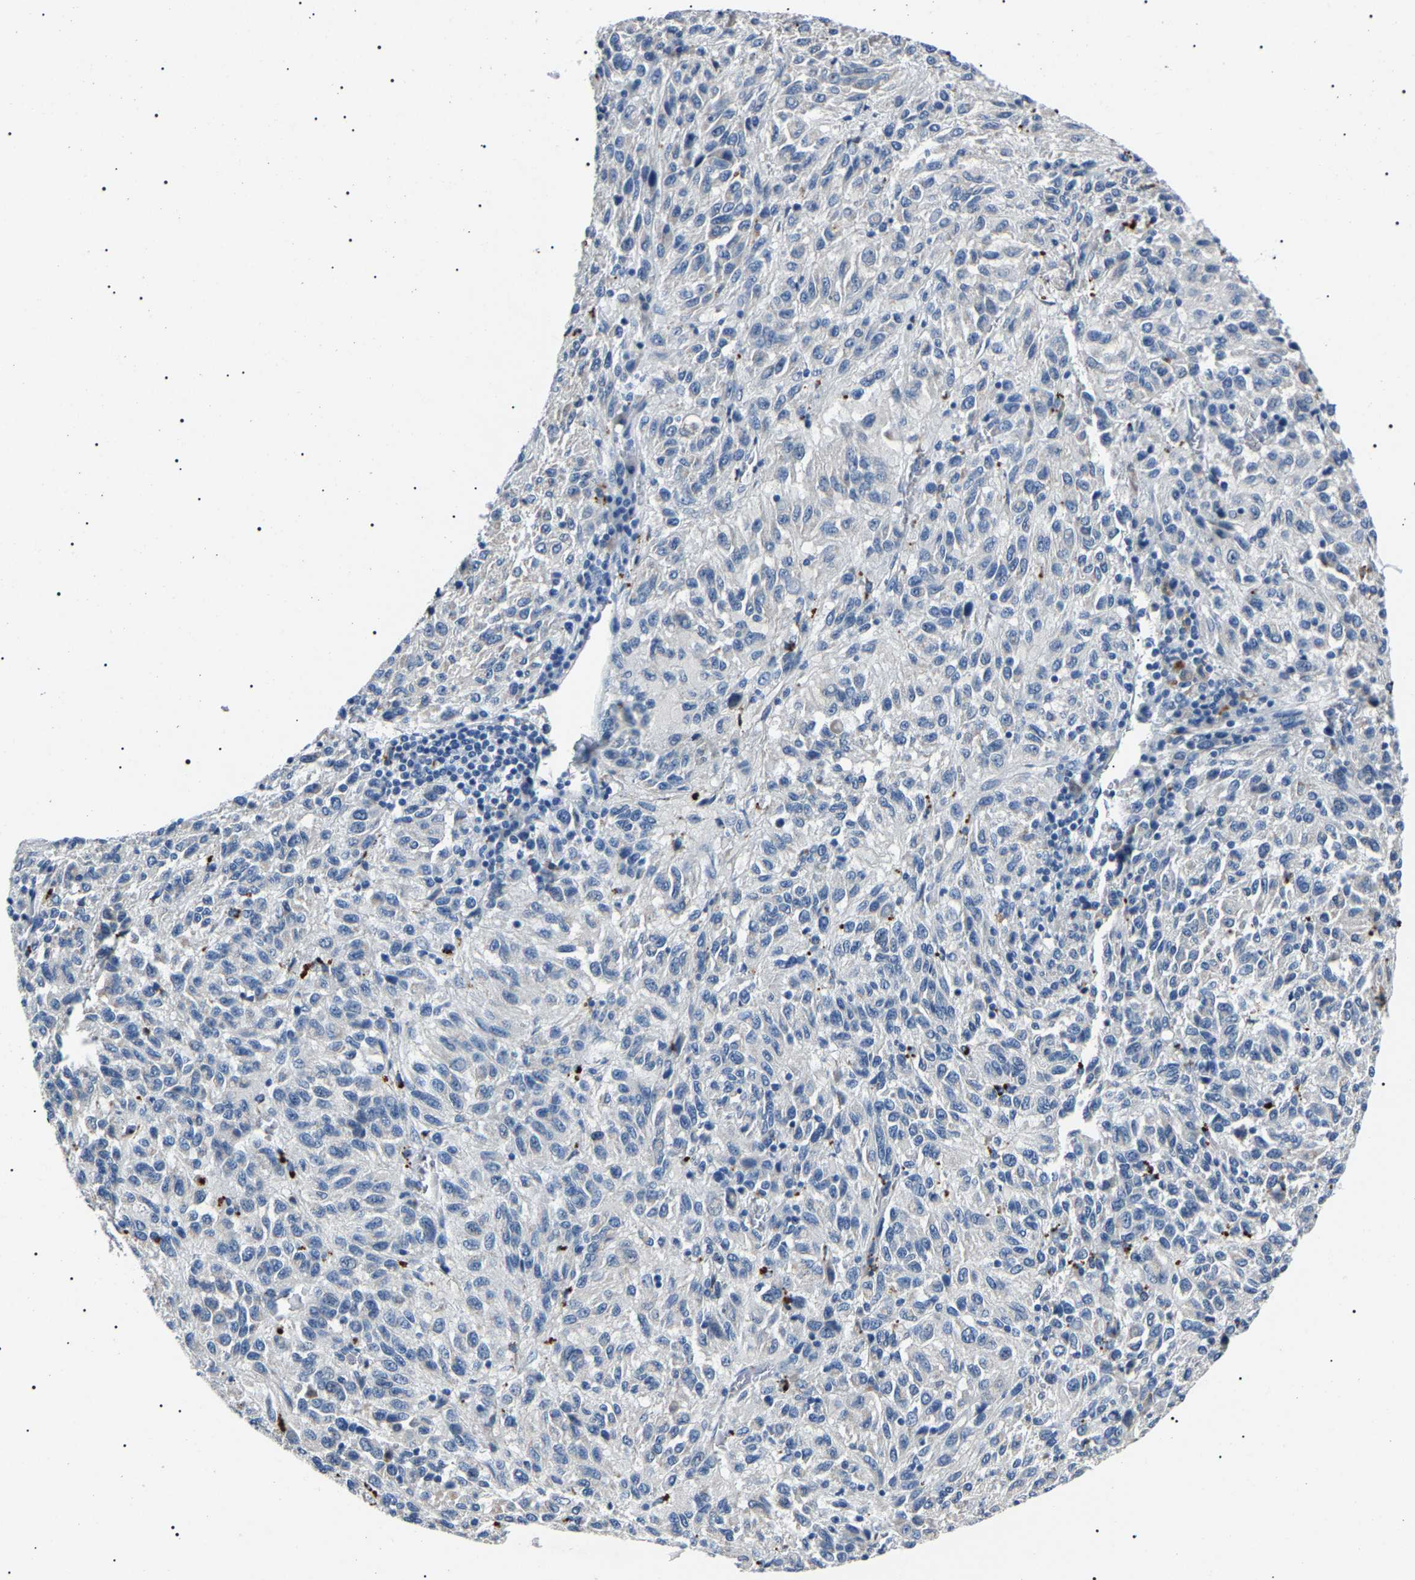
{"staining": {"intensity": "negative", "quantity": "none", "location": "none"}, "tissue": "melanoma", "cell_type": "Tumor cells", "image_type": "cancer", "snomed": [{"axis": "morphology", "description": "Malignant melanoma, Metastatic site"}, {"axis": "topography", "description": "Lung"}], "caption": "A micrograph of malignant melanoma (metastatic site) stained for a protein exhibits no brown staining in tumor cells. (DAB immunohistochemistry (IHC) with hematoxylin counter stain).", "gene": "KLK15", "patient": {"sex": "male", "age": 64}}